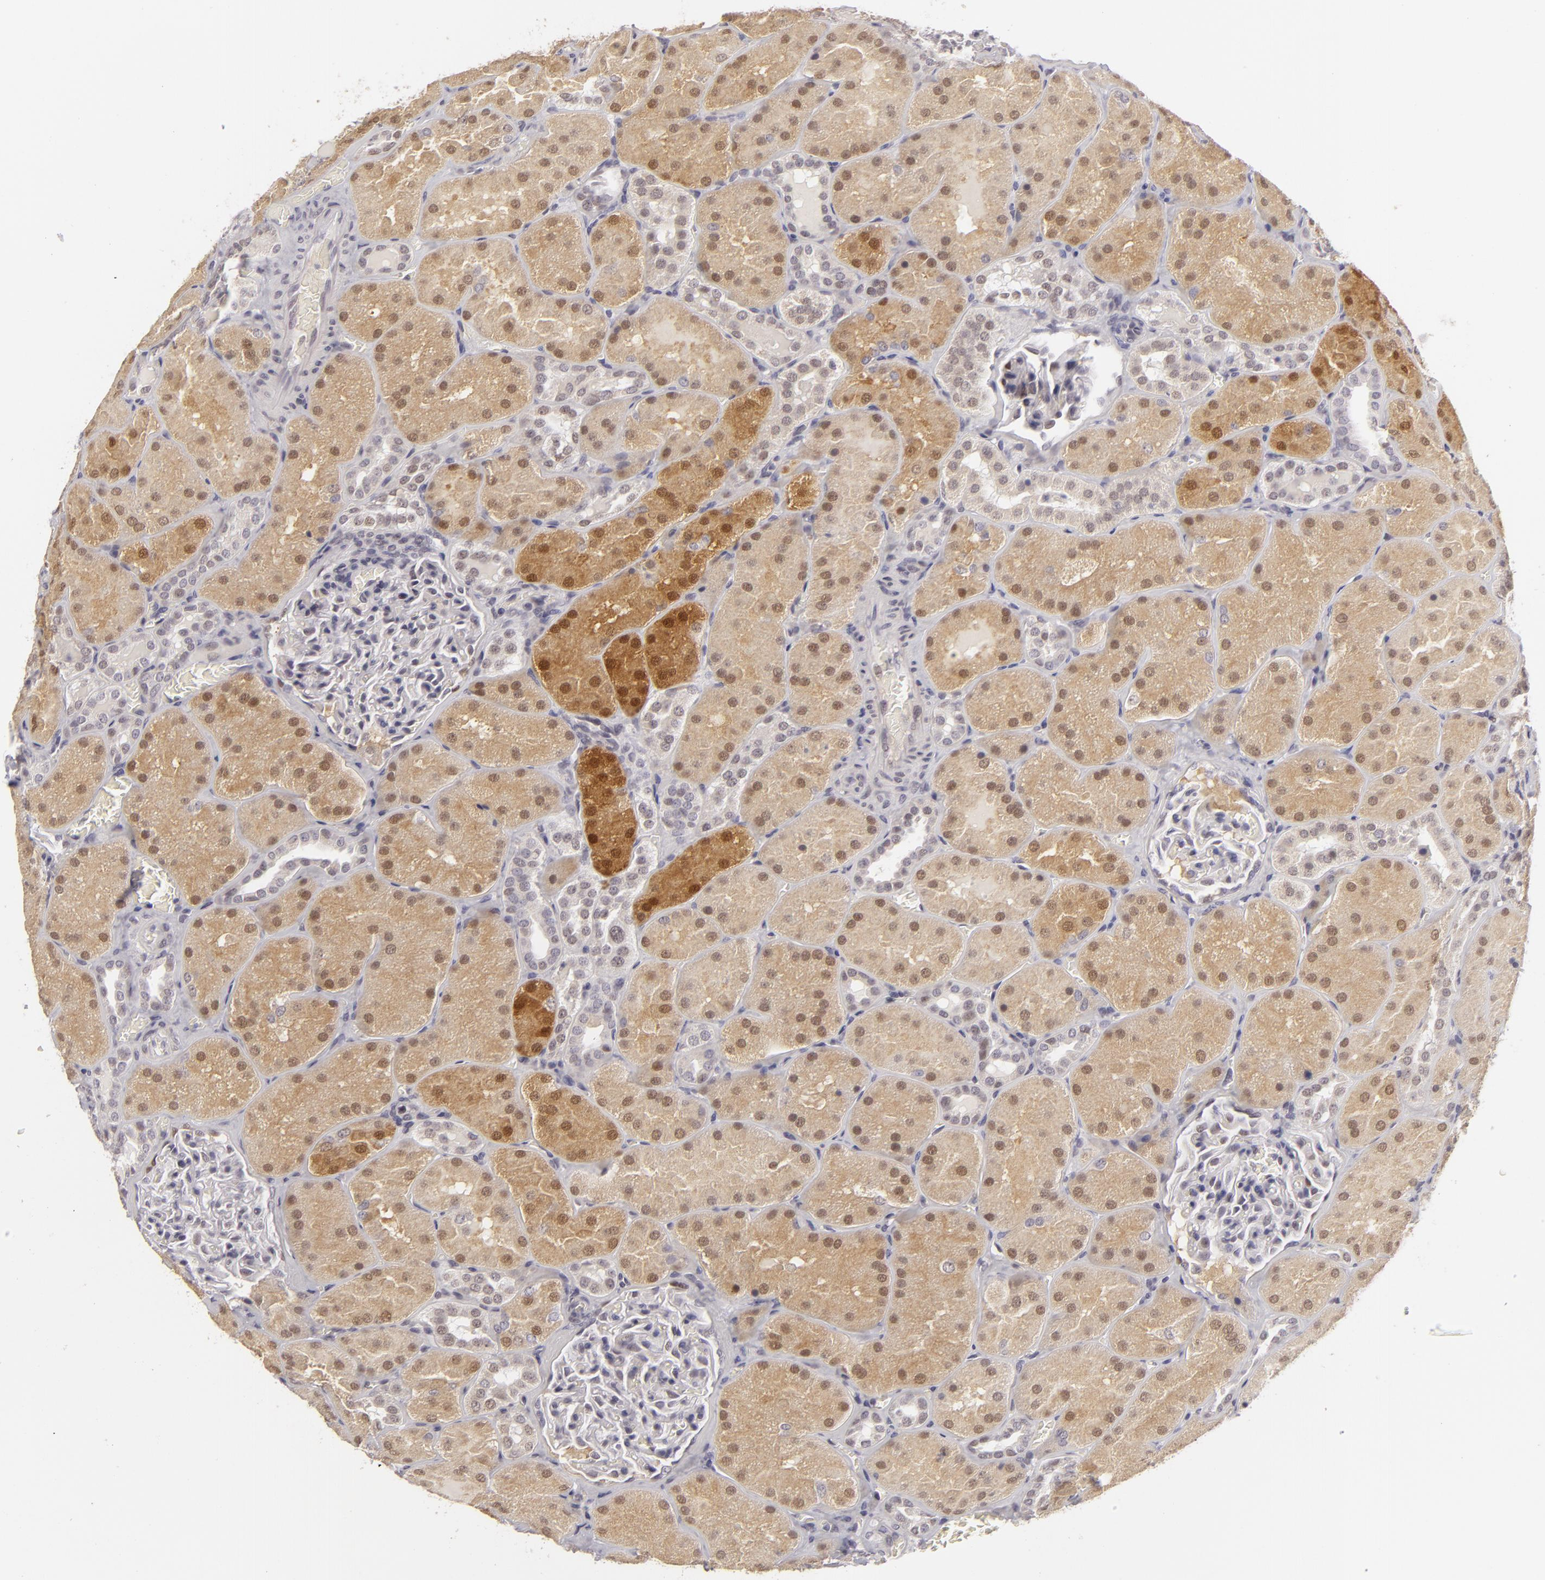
{"staining": {"intensity": "negative", "quantity": "none", "location": "none"}, "tissue": "kidney", "cell_type": "Cells in glomeruli", "image_type": "normal", "snomed": [{"axis": "morphology", "description": "Normal tissue, NOS"}, {"axis": "topography", "description": "Kidney"}], "caption": "IHC image of normal kidney stained for a protein (brown), which reveals no expression in cells in glomeruli. (DAB IHC, high magnification).", "gene": "SIX1", "patient": {"sex": "male", "age": 28}}